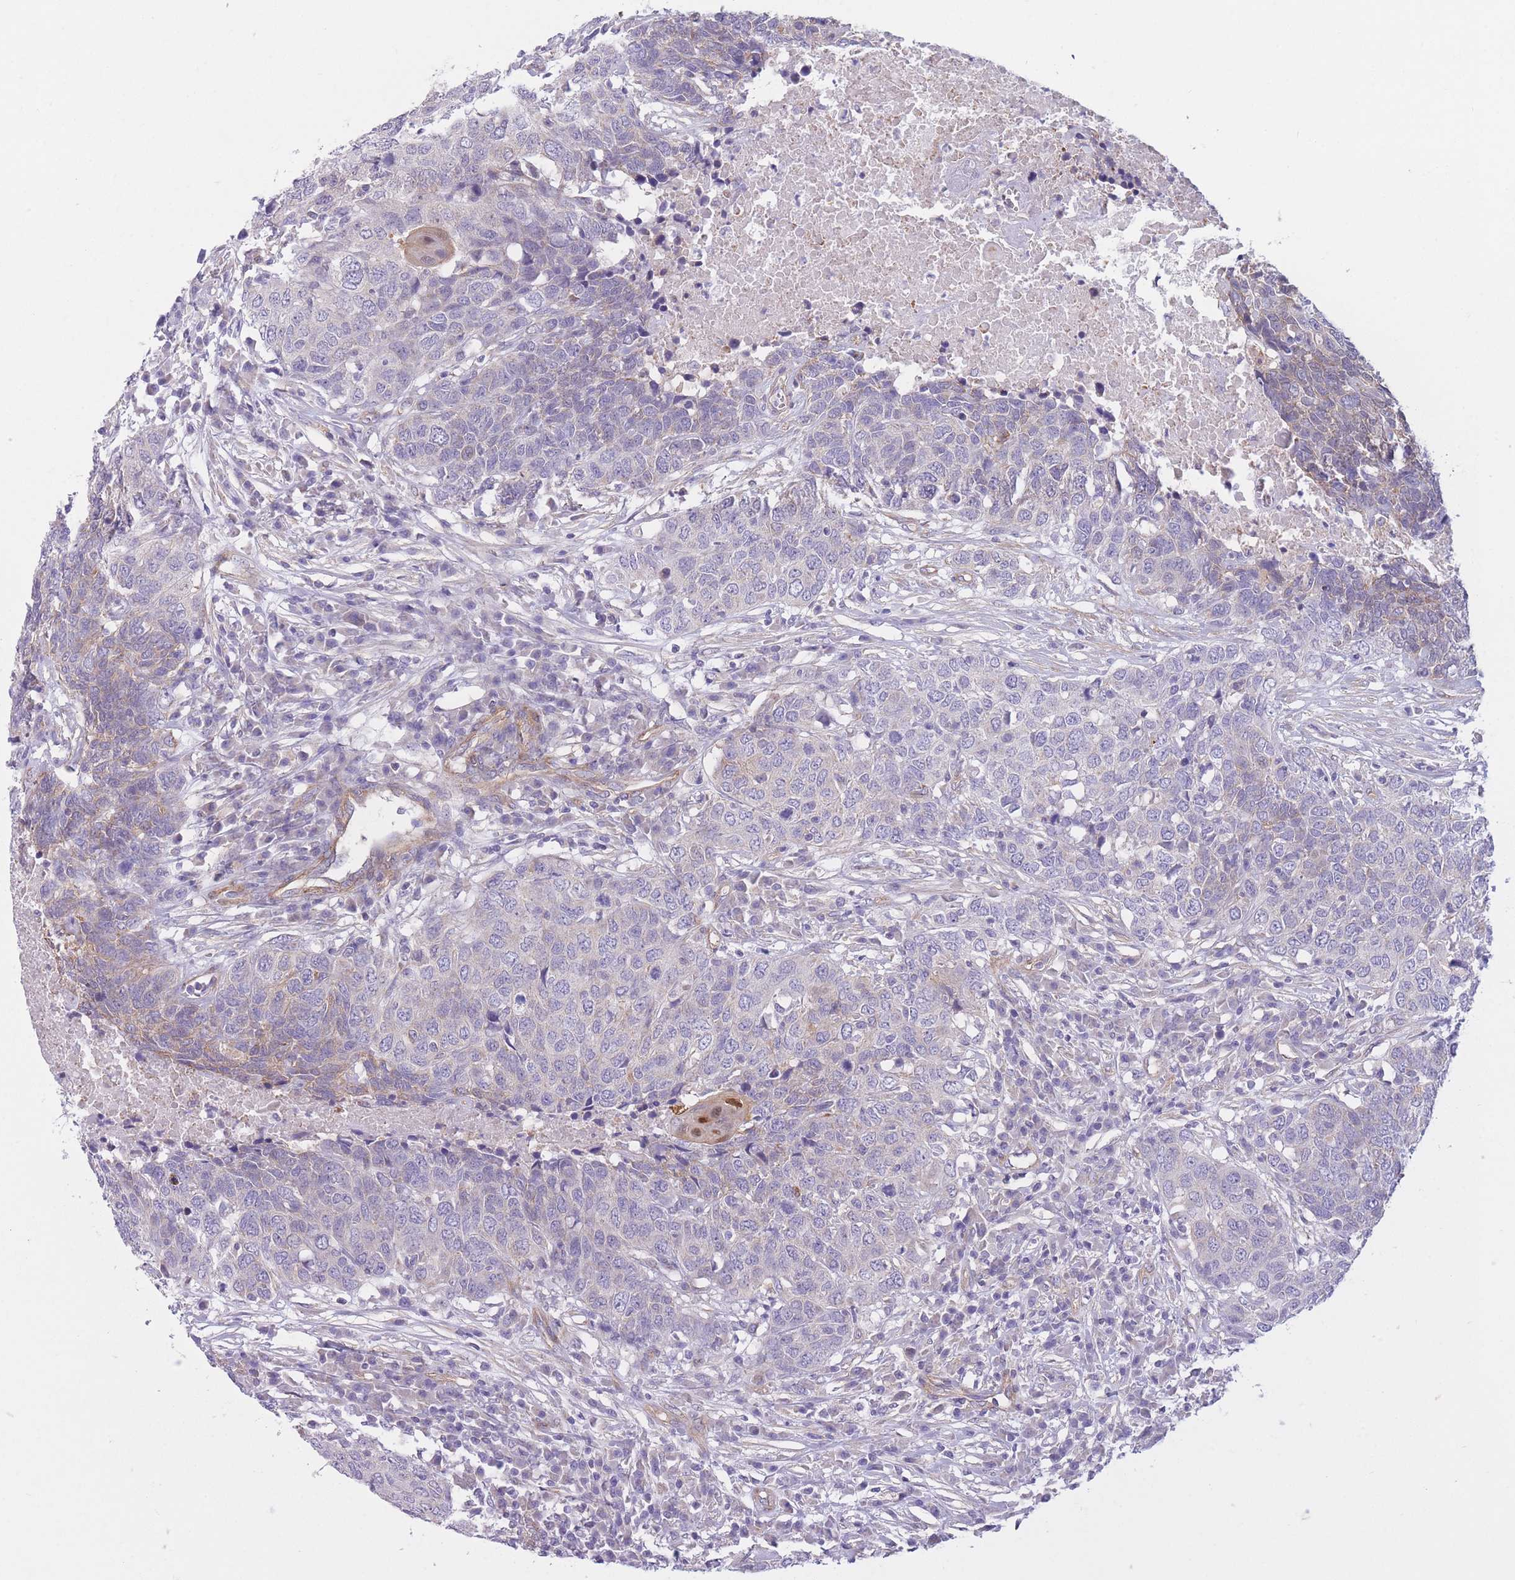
{"staining": {"intensity": "weak", "quantity": "<25%", "location": "cytoplasmic/membranous"}, "tissue": "head and neck cancer", "cell_type": "Tumor cells", "image_type": "cancer", "snomed": [{"axis": "morphology", "description": "Squamous cell carcinoma, NOS"}, {"axis": "topography", "description": "Head-Neck"}], "caption": "IHC histopathology image of head and neck squamous cell carcinoma stained for a protein (brown), which reveals no positivity in tumor cells.", "gene": "SERPINB3", "patient": {"sex": "male", "age": 66}}